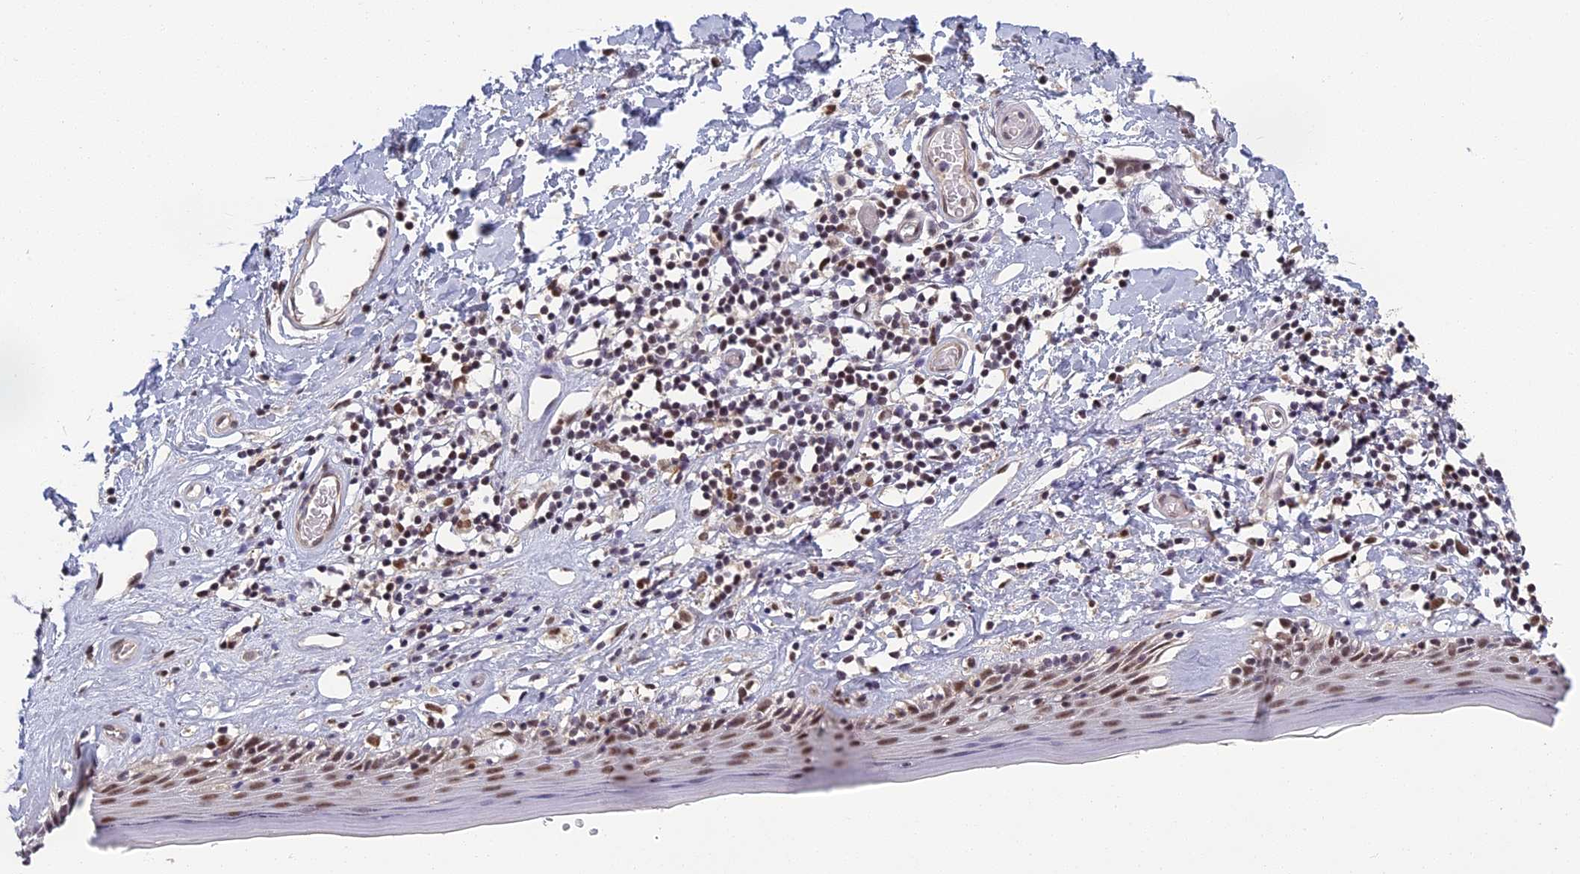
{"staining": {"intensity": "moderate", "quantity": ">75%", "location": "nuclear"}, "tissue": "skin", "cell_type": "Epidermal cells", "image_type": "normal", "snomed": [{"axis": "morphology", "description": "Normal tissue, NOS"}, {"axis": "topography", "description": "Adipose tissue"}, {"axis": "topography", "description": "Vascular tissue"}, {"axis": "topography", "description": "Vulva"}, {"axis": "topography", "description": "Peripheral nerve tissue"}], "caption": "A high-resolution photomicrograph shows IHC staining of normal skin, which demonstrates moderate nuclear positivity in about >75% of epidermal cells.", "gene": "MORF4L1", "patient": {"sex": "female", "age": 86}}